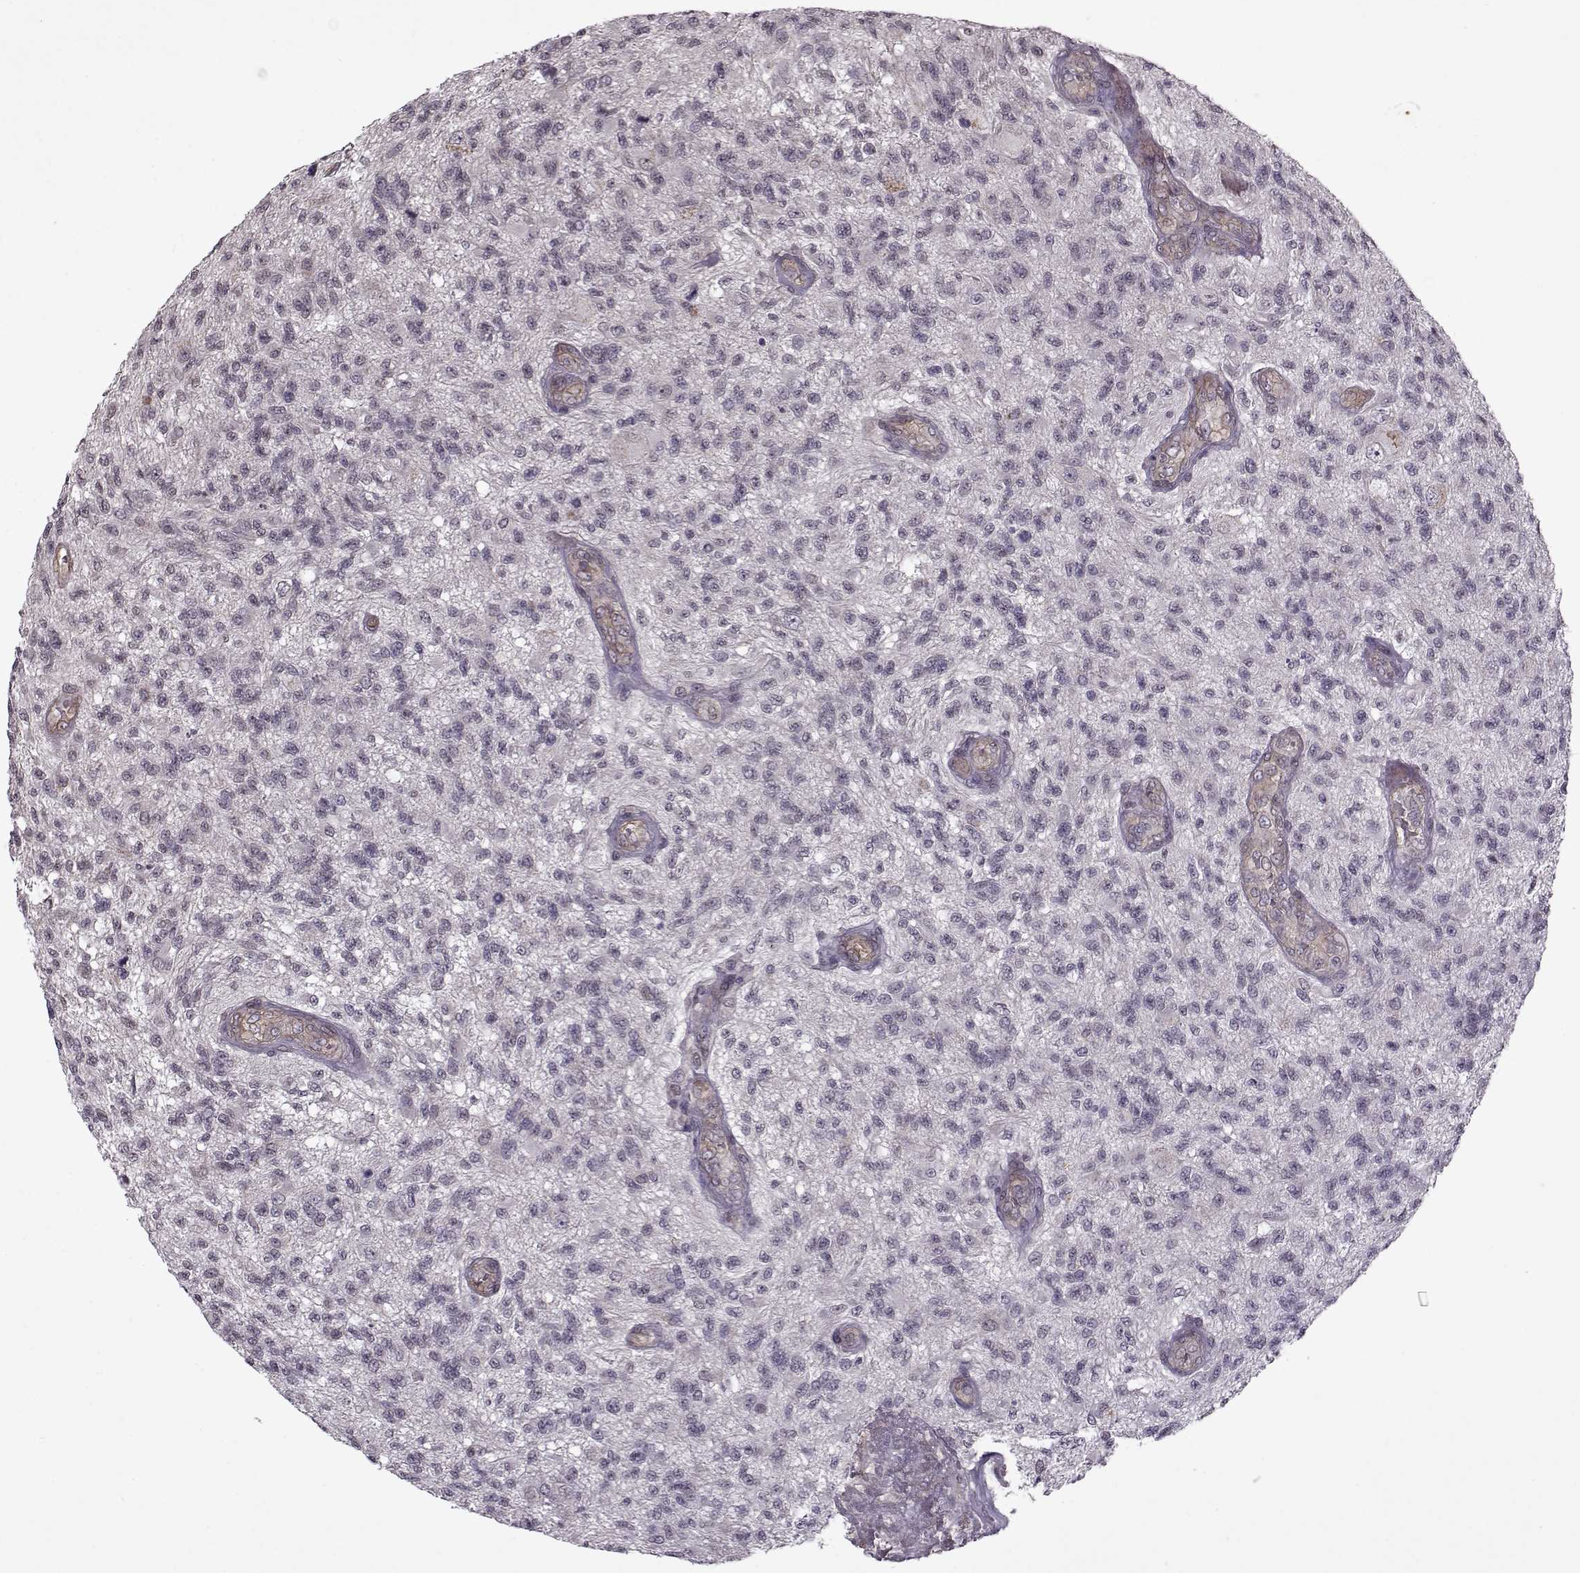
{"staining": {"intensity": "negative", "quantity": "none", "location": "none"}, "tissue": "glioma", "cell_type": "Tumor cells", "image_type": "cancer", "snomed": [{"axis": "morphology", "description": "Glioma, malignant, High grade"}, {"axis": "topography", "description": "Brain"}], "caption": "An image of human malignant glioma (high-grade) is negative for staining in tumor cells.", "gene": "KRT9", "patient": {"sex": "male", "age": 56}}